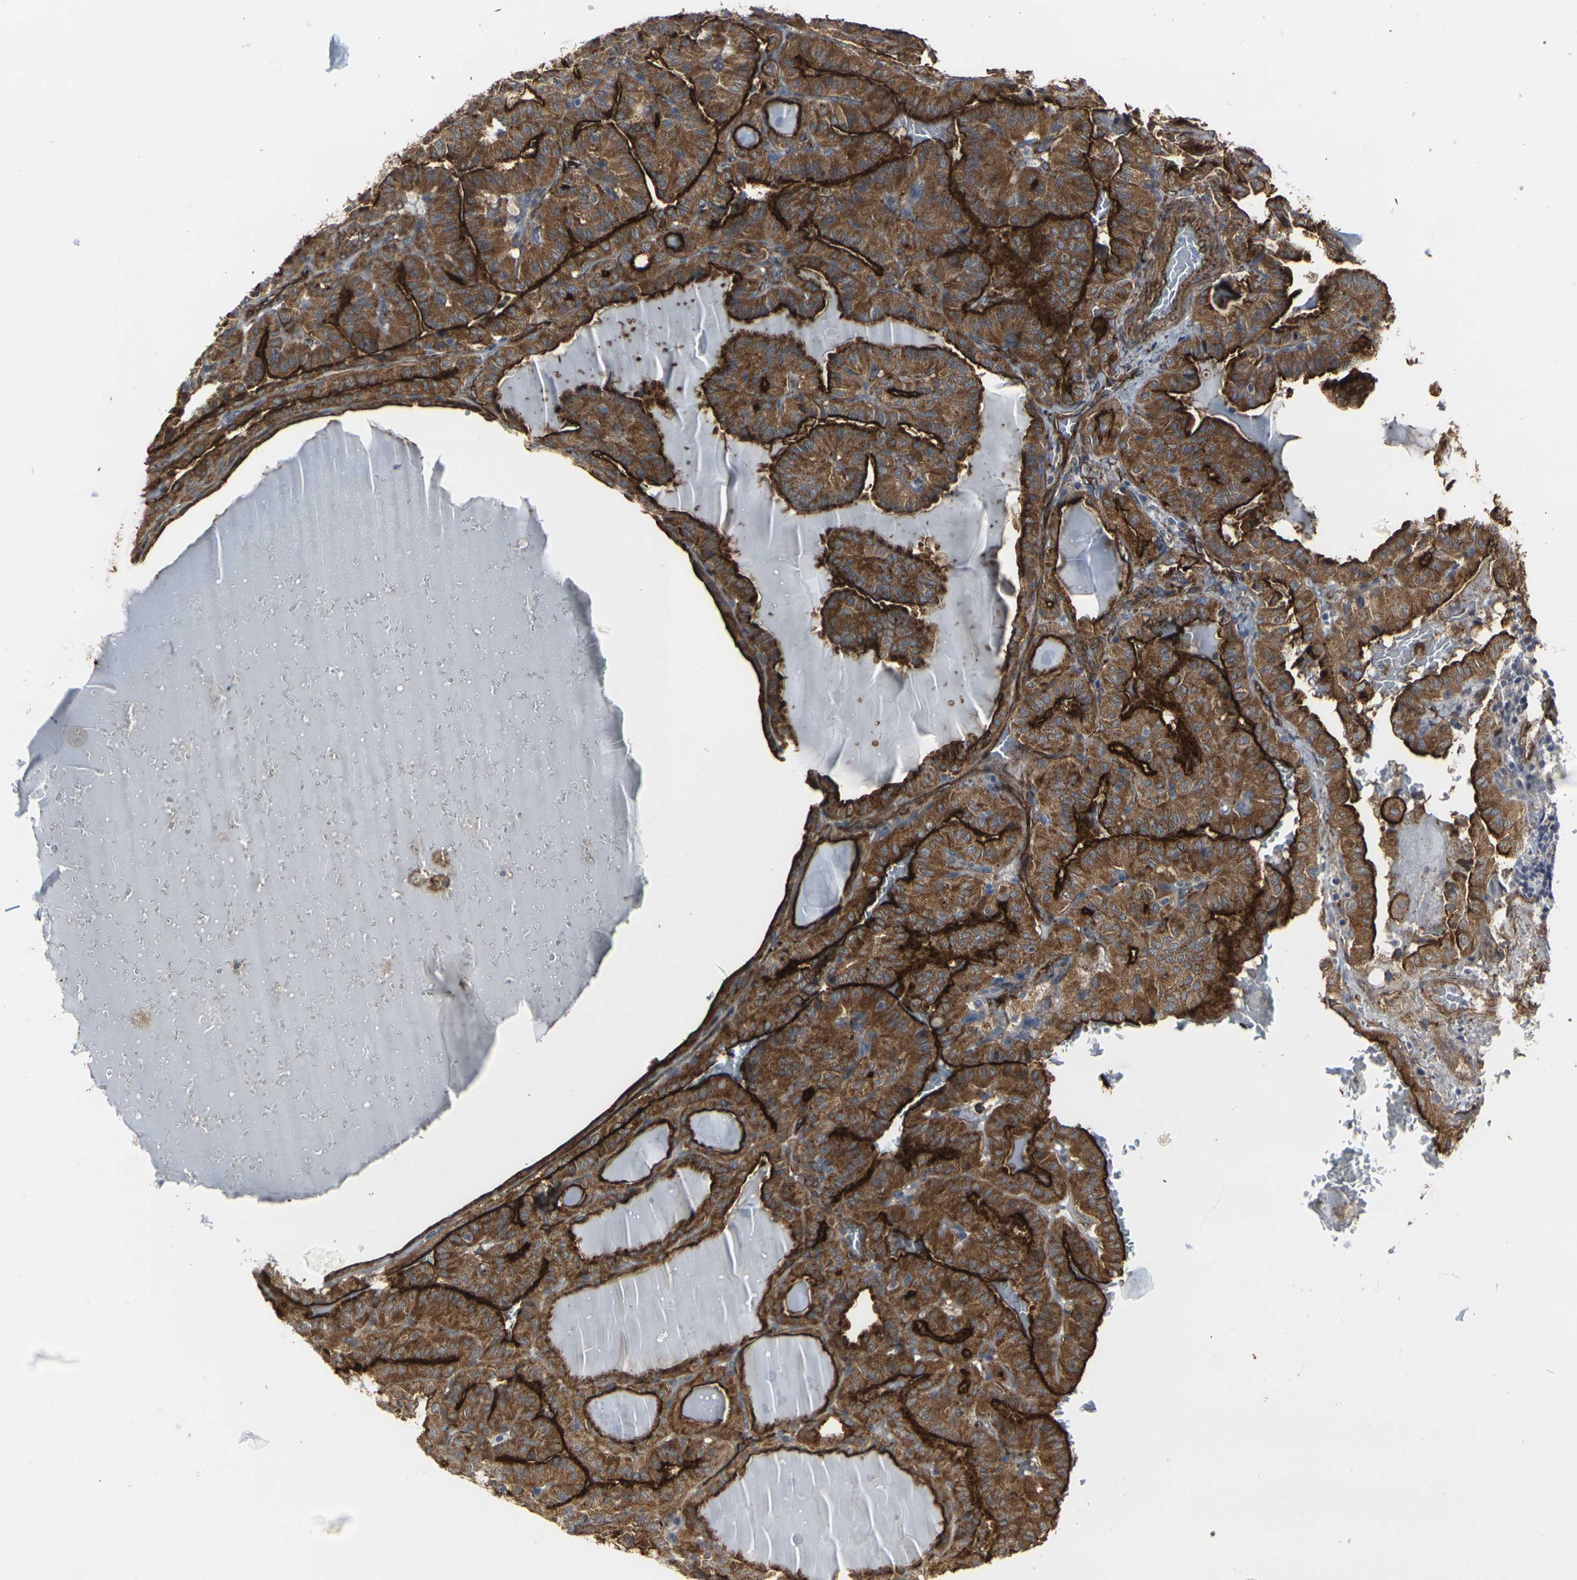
{"staining": {"intensity": "strong", "quantity": ">75%", "location": "cytoplasmic/membranous"}, "tissue": "thyroid cancer", "cell_type": "Tumor cells", "image_type": "cancer", "snomed": [{"axis": "morphology", "description": "Papillary adenocarcinoma, NOS"}, {"axis": "topography", "description": "Thyroid gland"}], "caption": "Thyroid cancer (papillary adenocarcinoma) tissue shows strong cytoplasmic/membranous positivity in approximately >75% of tumor cells, visualized by immunohistochemistry. (IHC, brightfield microscopy, high magnification).", "gene": "MYOF", "patient": {"sex": "male", "age": 77}}